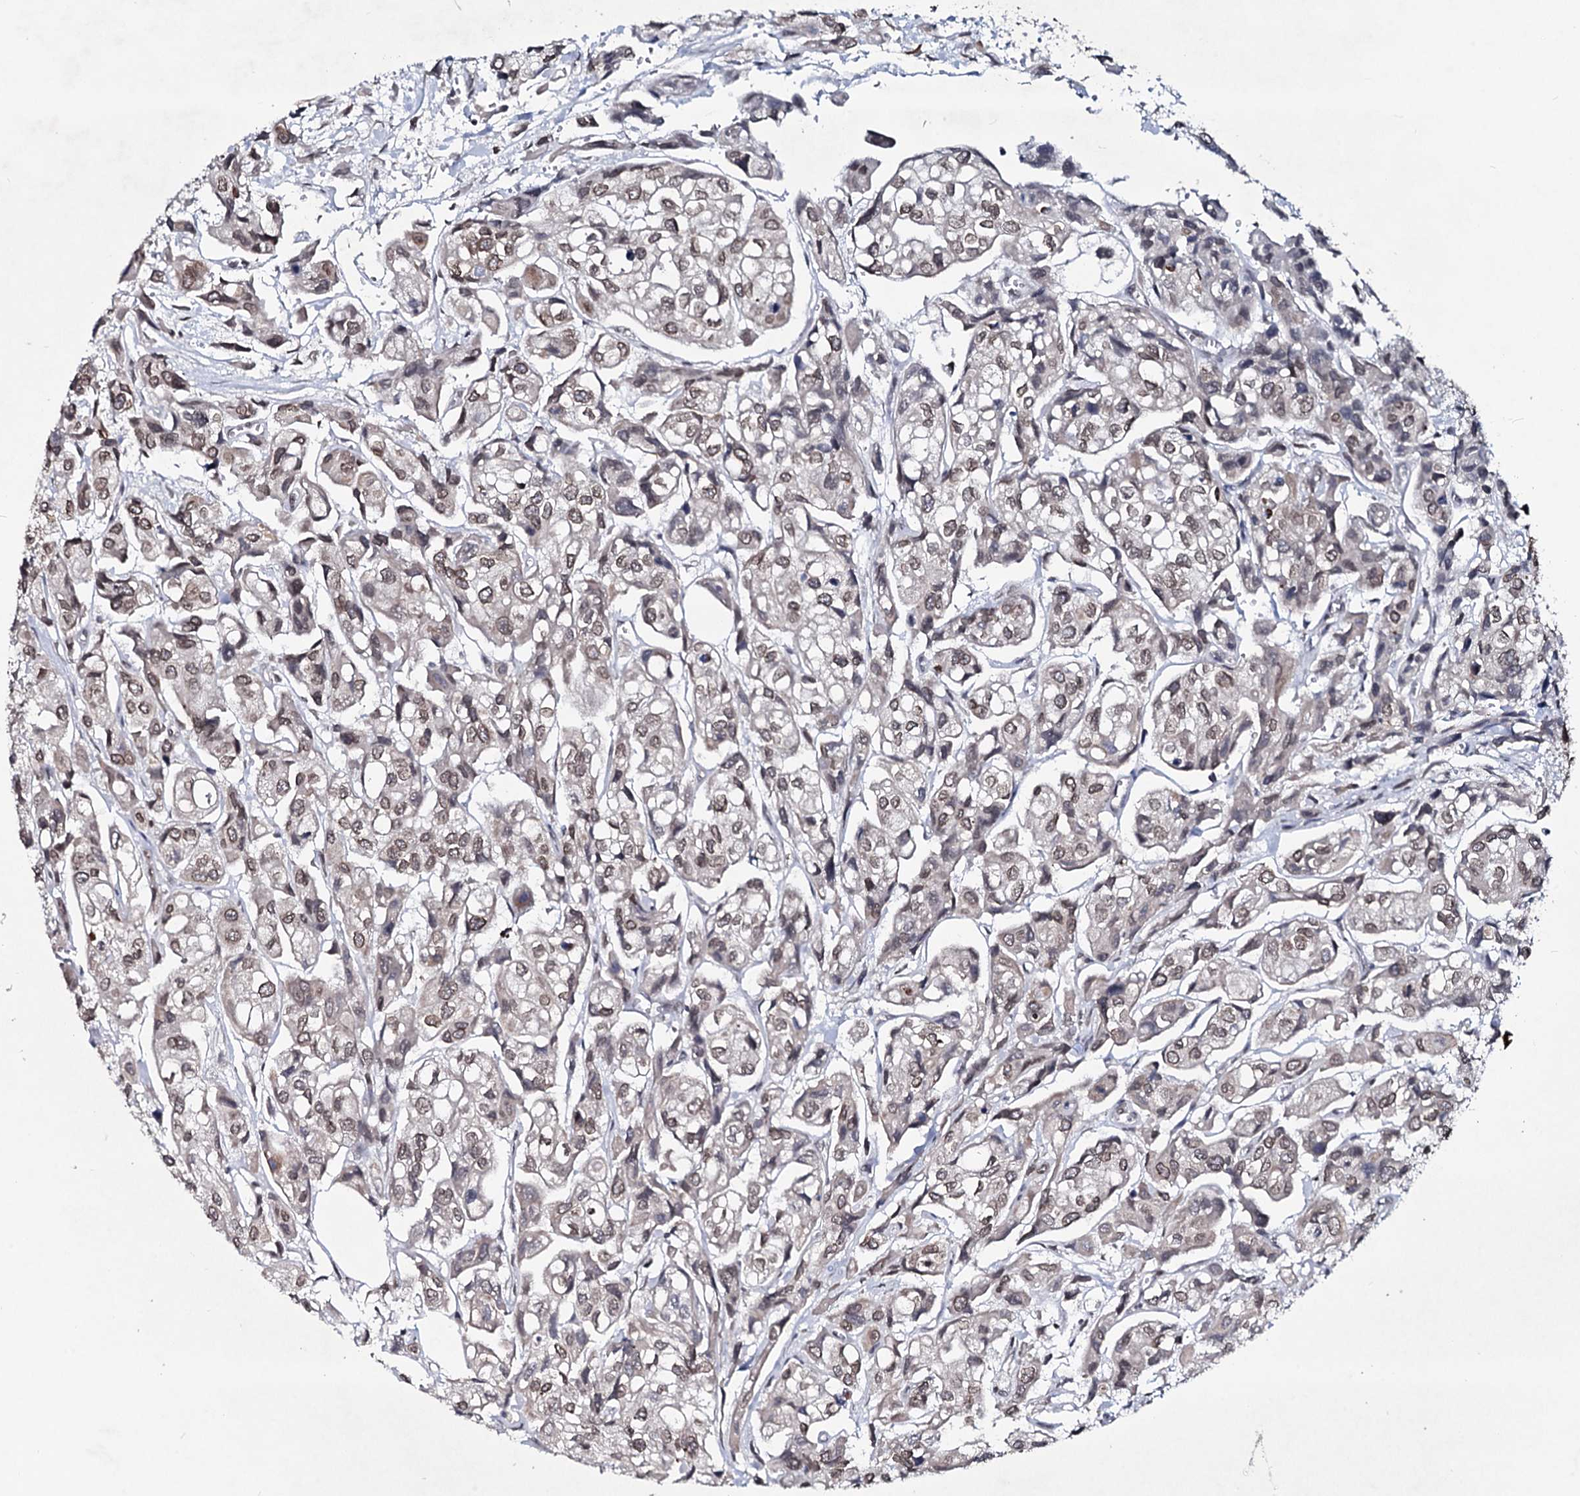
{"staining": {"intensity": "moderate", "quantity": "25%-75%", "location": "cytoplasmic/membranous,nuclear"}, "tissue": "urothelial cancer", "cell_type": "Tumor cells", "image_type": "cancer", "snomed": [{"axis": "morphology", "description": "Urothelial carcinoma, High grade"}, {"axis": "topography", "description": "Urinary bladder"}], "caption": "This is an image of immunohistochemistry (IHC) staining of high-grade urothelial carcinoma, which shows moderate expression in the cytoplasmic/membranous and nuclear of tumor cells.", "gene": "RNF6", "patient": {"sex": "male", "age": 67}}